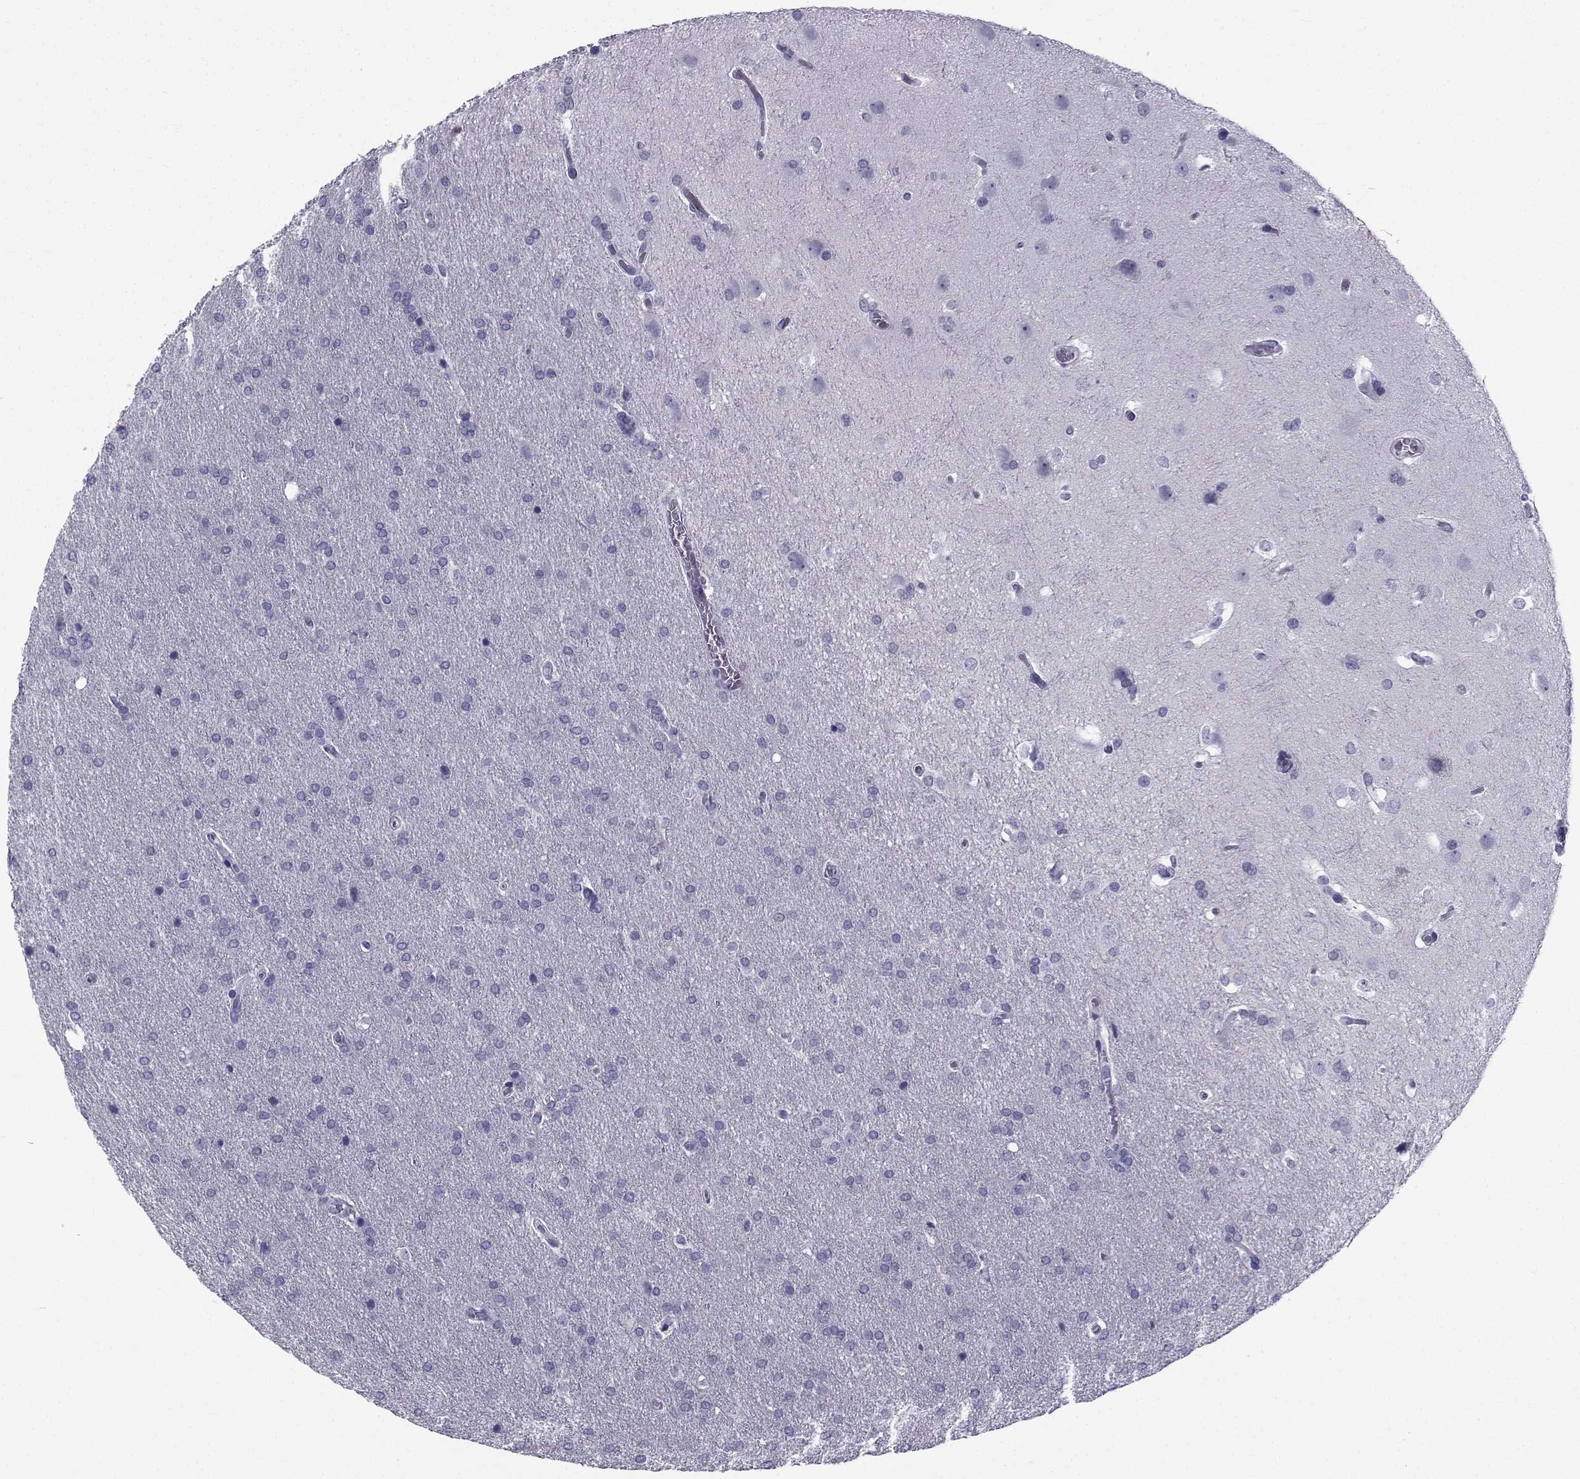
{"staining": {"intensity": "negative", "quantity": "none", "location": "none"}, "tissue": "glioma", "cell_type": "Tumor cells", "image_type": "cancer", "snomed": [{"axis": "morphology", "description": "Glioma, malignant, Low grade"}, {"axis": "topography", "description": "Brain"}], "caption": "The photomicrograph shows no staining of tumor cells in malignant glioma (low-grade).", "gene": "SPANXD", "patient": {"sex": "female", "age": 32}}